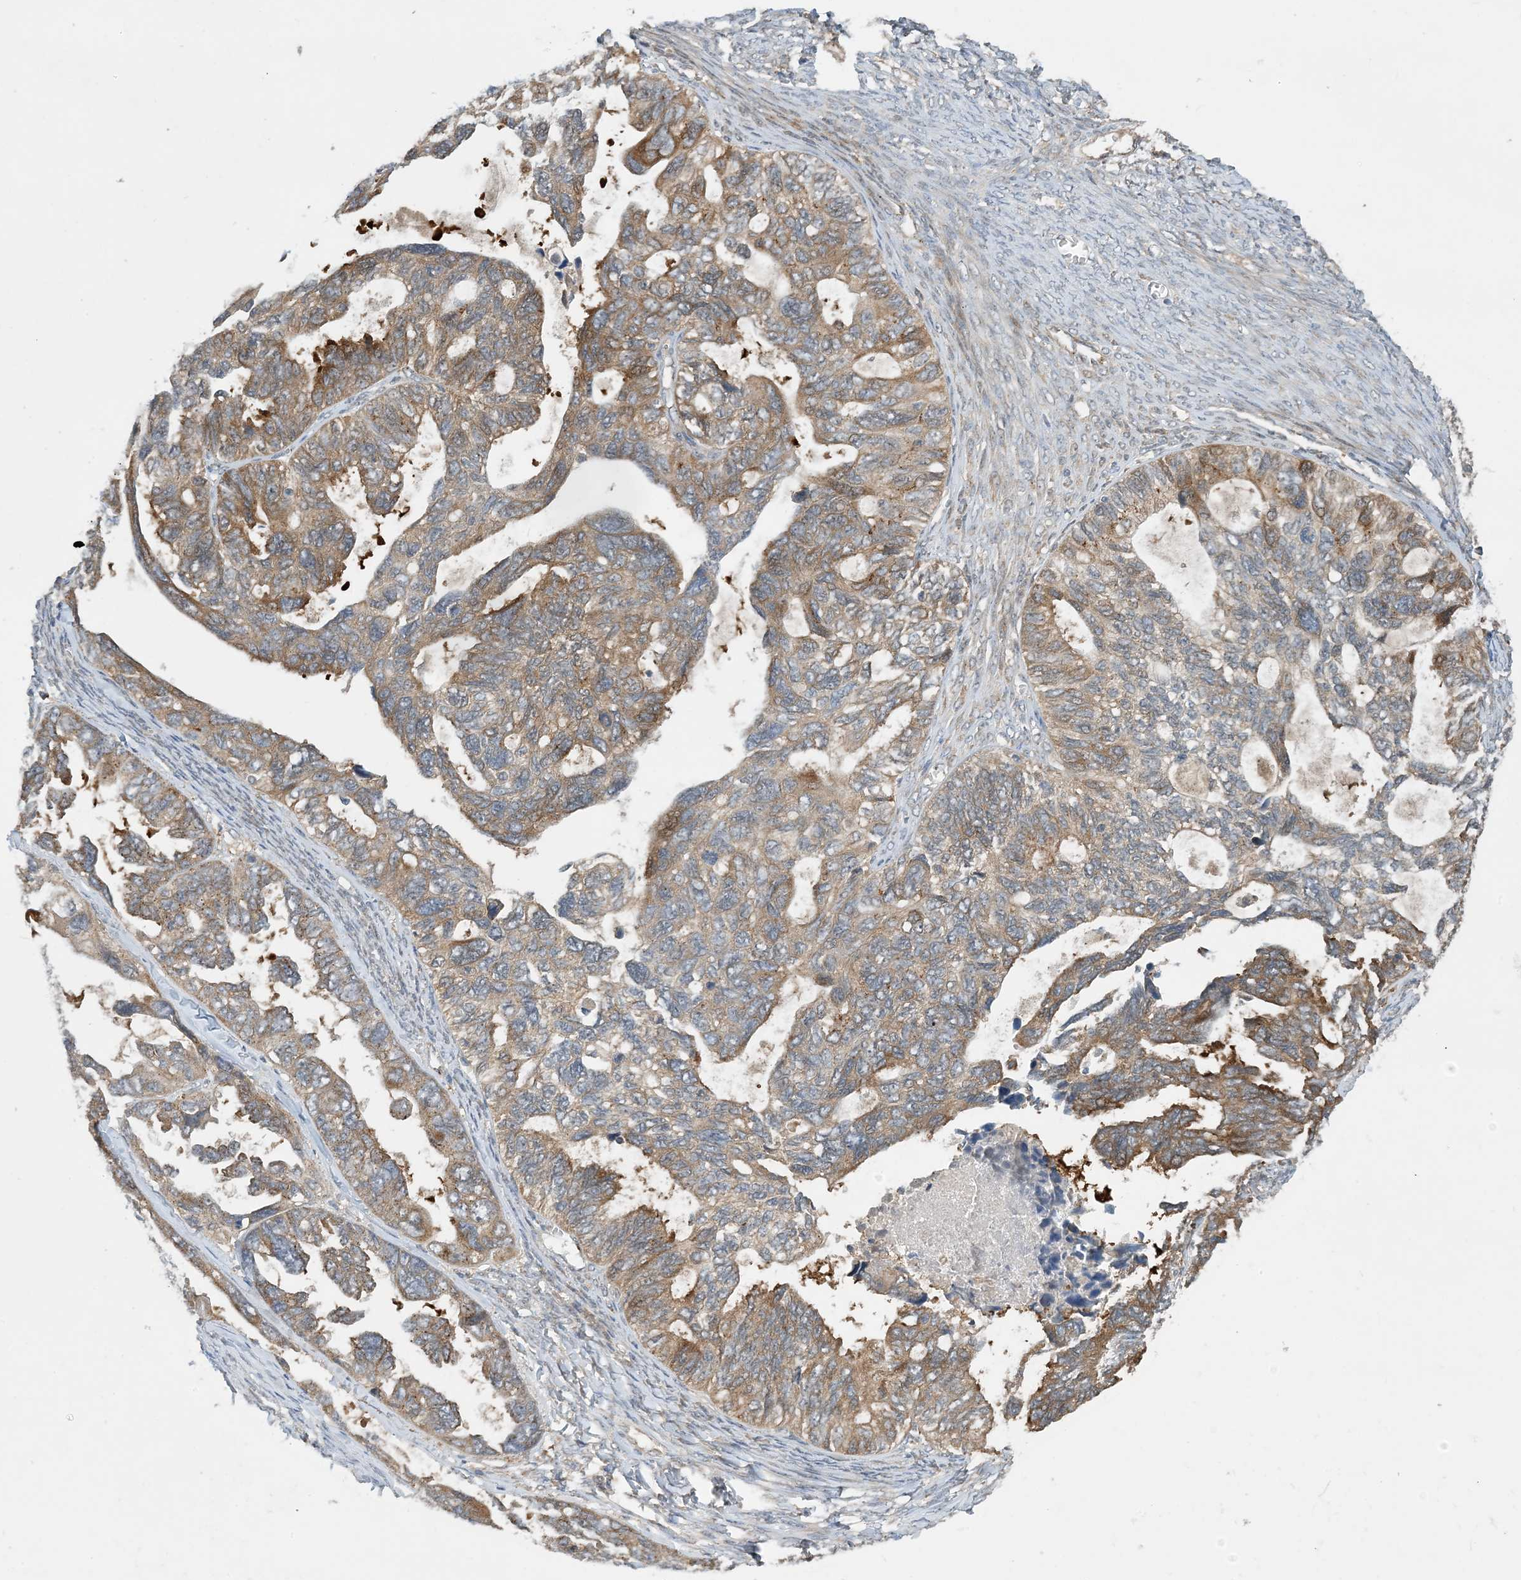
{"staining": {"intensity": "moderate", "quantity": ">75%", "location": "cytoplasmic/membranous"}, "tissue": "ovarian cancer", "cell_type": "Tumor cells", "image_type": "cancer", "snomed": [{"axis": "morphology", "description": "Cystadenocarcinoma, serous, NOS"}, {"axis": "topography", "description": "Ovary"}], "caption": "Tumor cells reveal moderate cytoplasmic/membranous expression in approximately >75% of cells in ovarian cancer (serous cystadenocarcinoma). (DAB IHC, brown staining for protein, blue staining for nuclei).", "gene": "TINAG", "patient": {"sex": "female", "age": 79}}